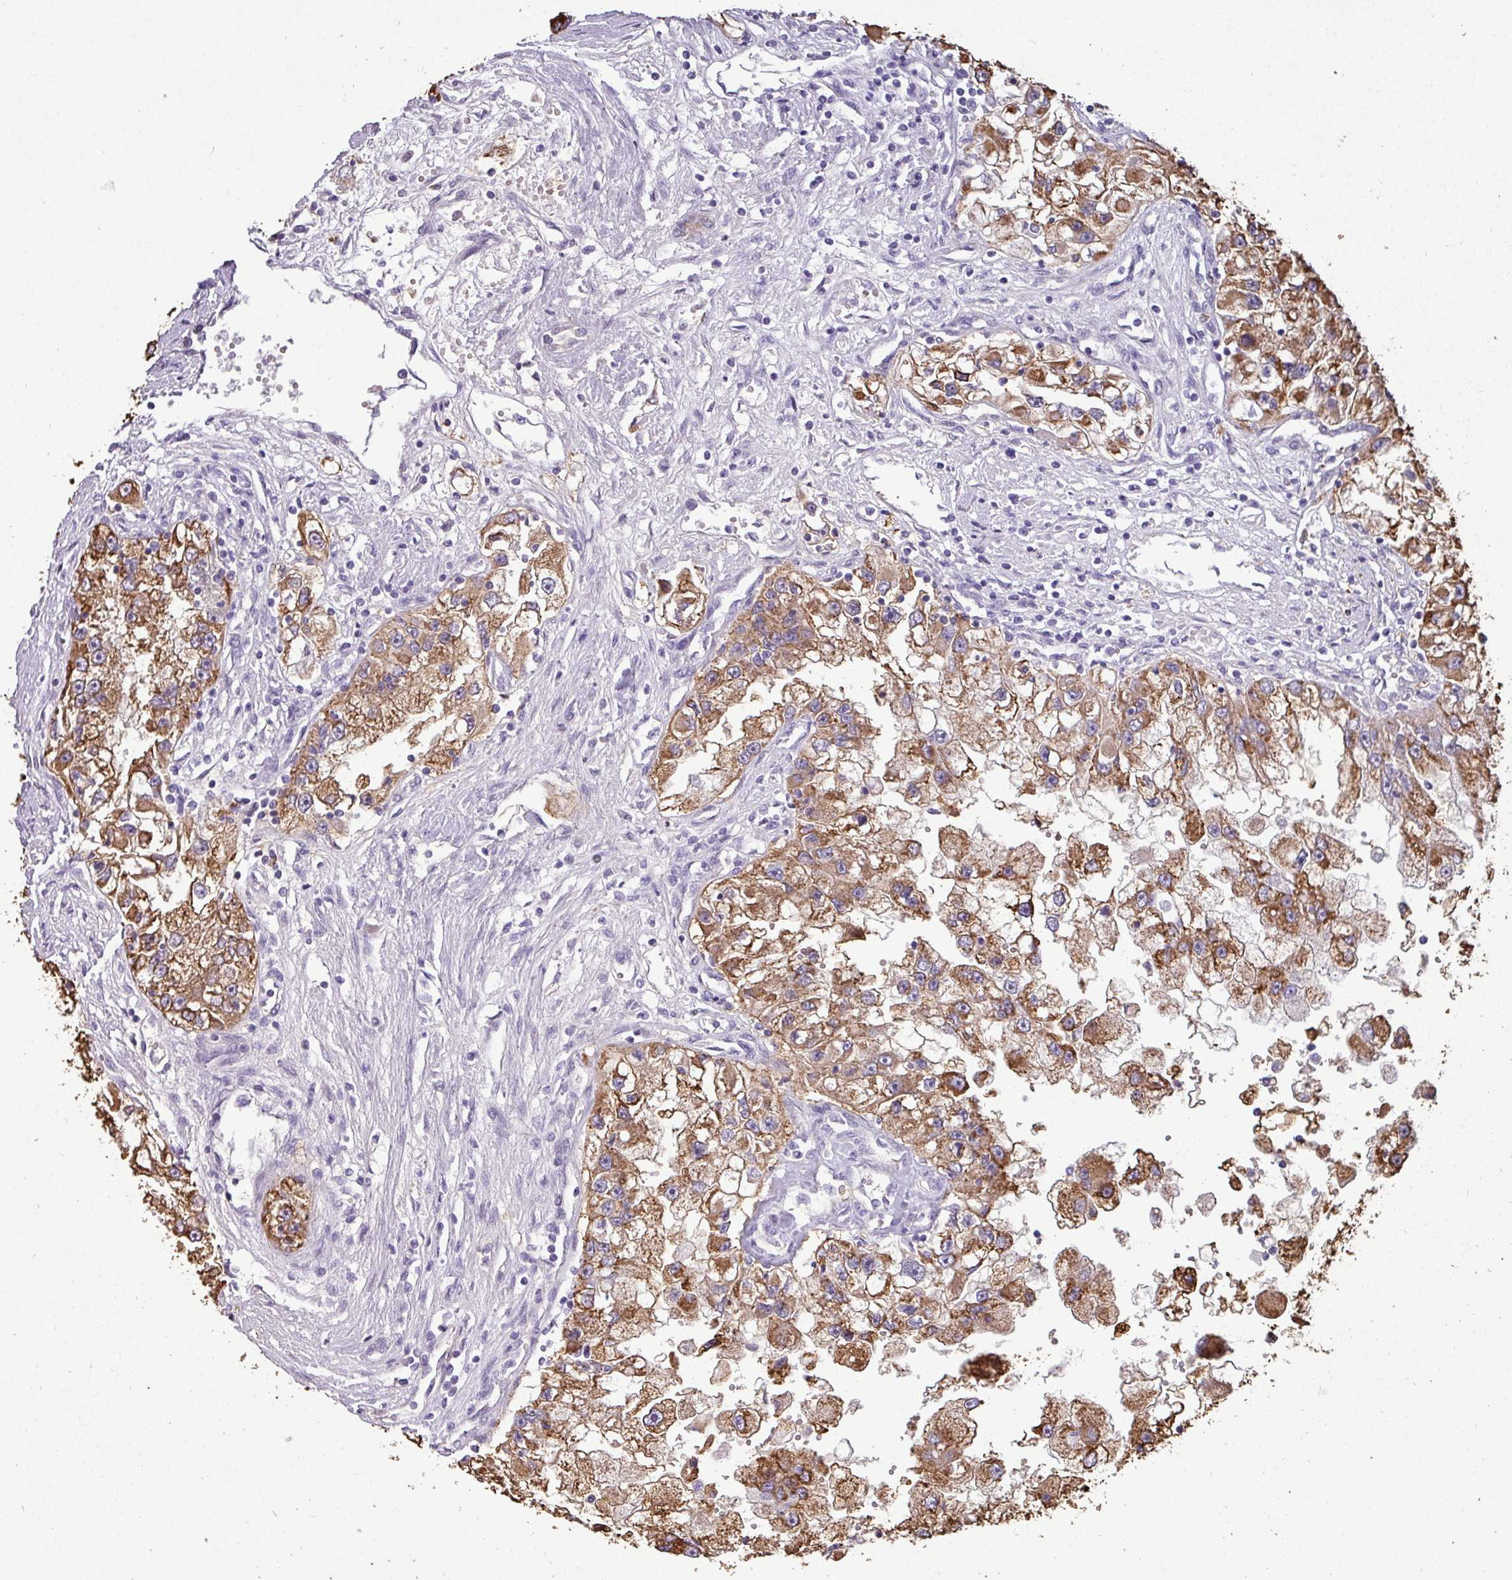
{"staining": {"intensity": "strong", "quantity": ">75%", "location": "cytoplasmic/membranous"}, "tissue": "renal cancer", "cell_type": "Tumor cells", "image_type": "cancer", "snomed": [{"axis": "morphology", "description": "Adenocarcinoma, NOS"}, {"axis": "topography", "description": "Kidney"}], "caption": "Strong cytoplasmic/membranous expression is present in about >75% of tumor cells in renal adenocarcinoma. The staining was performed using DAB to visualize the protein expression in brown, while the nuclei were stained in blue with hematoxylin (Magnification: 20x).", "gene": "PNLDC1", "patient": {"sex": "male", "age": 63}}